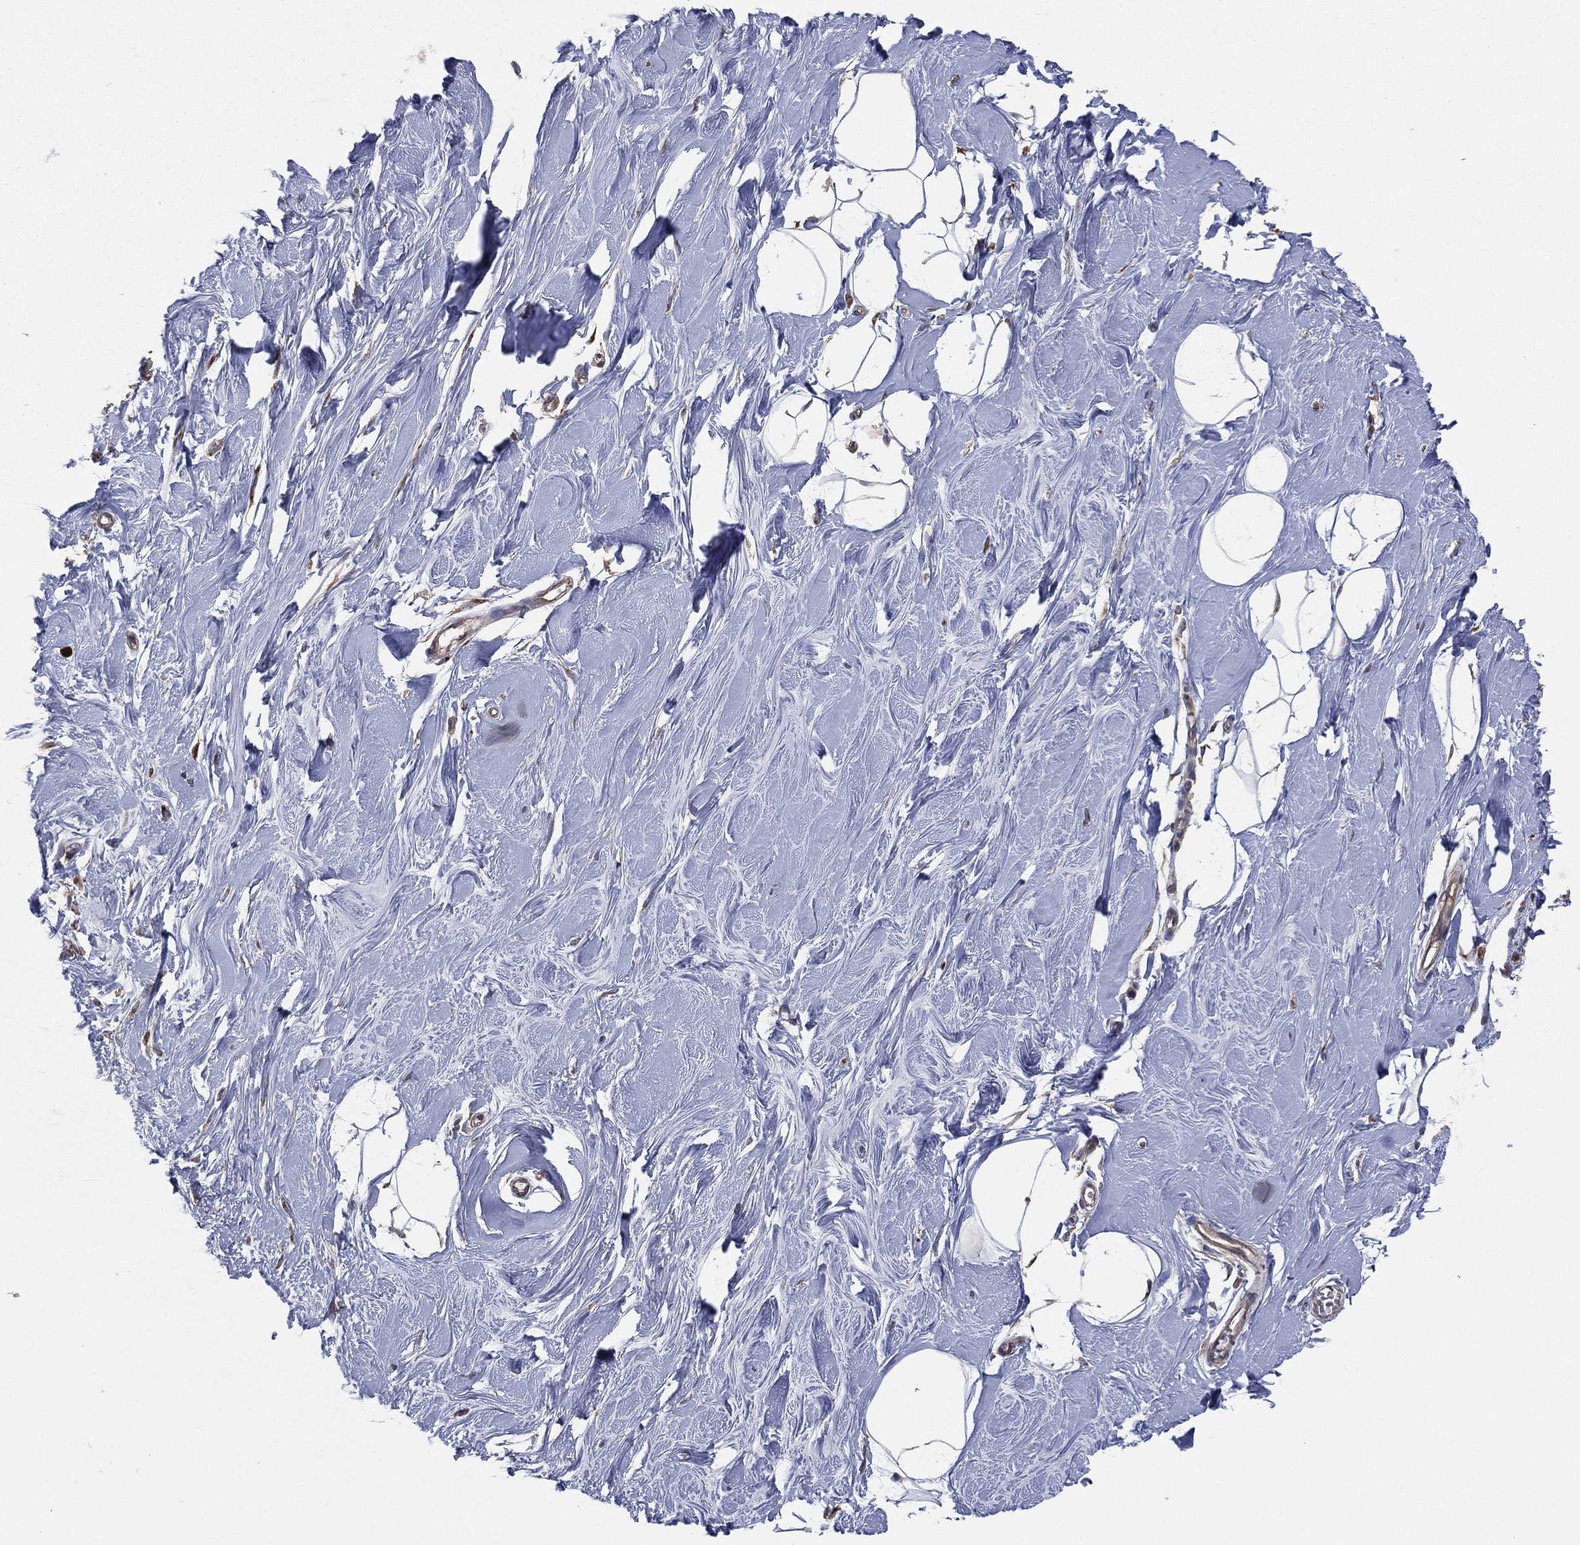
{"staining": {"intensity": "negative", "quantity": "none", "location": "none"}, "tissue": "soft tissue", "cell_type": "Fibroblasts", "image_type": "normal", "snomed": [{"axis": "morphology", "description": "Normal tissue, NOS"}, {"axis": "topography", "description": "Breast"}], "caption": "Photomicrograph shows no significant protein staining in fibroblasts of benign soft tissue. (DAB (3,3'-diaminobenzidine) IHC visualized using brightfield microscopy, high magnification).", "gene": "C2orf76", "patient": {"sex": "female", "age": 49}}